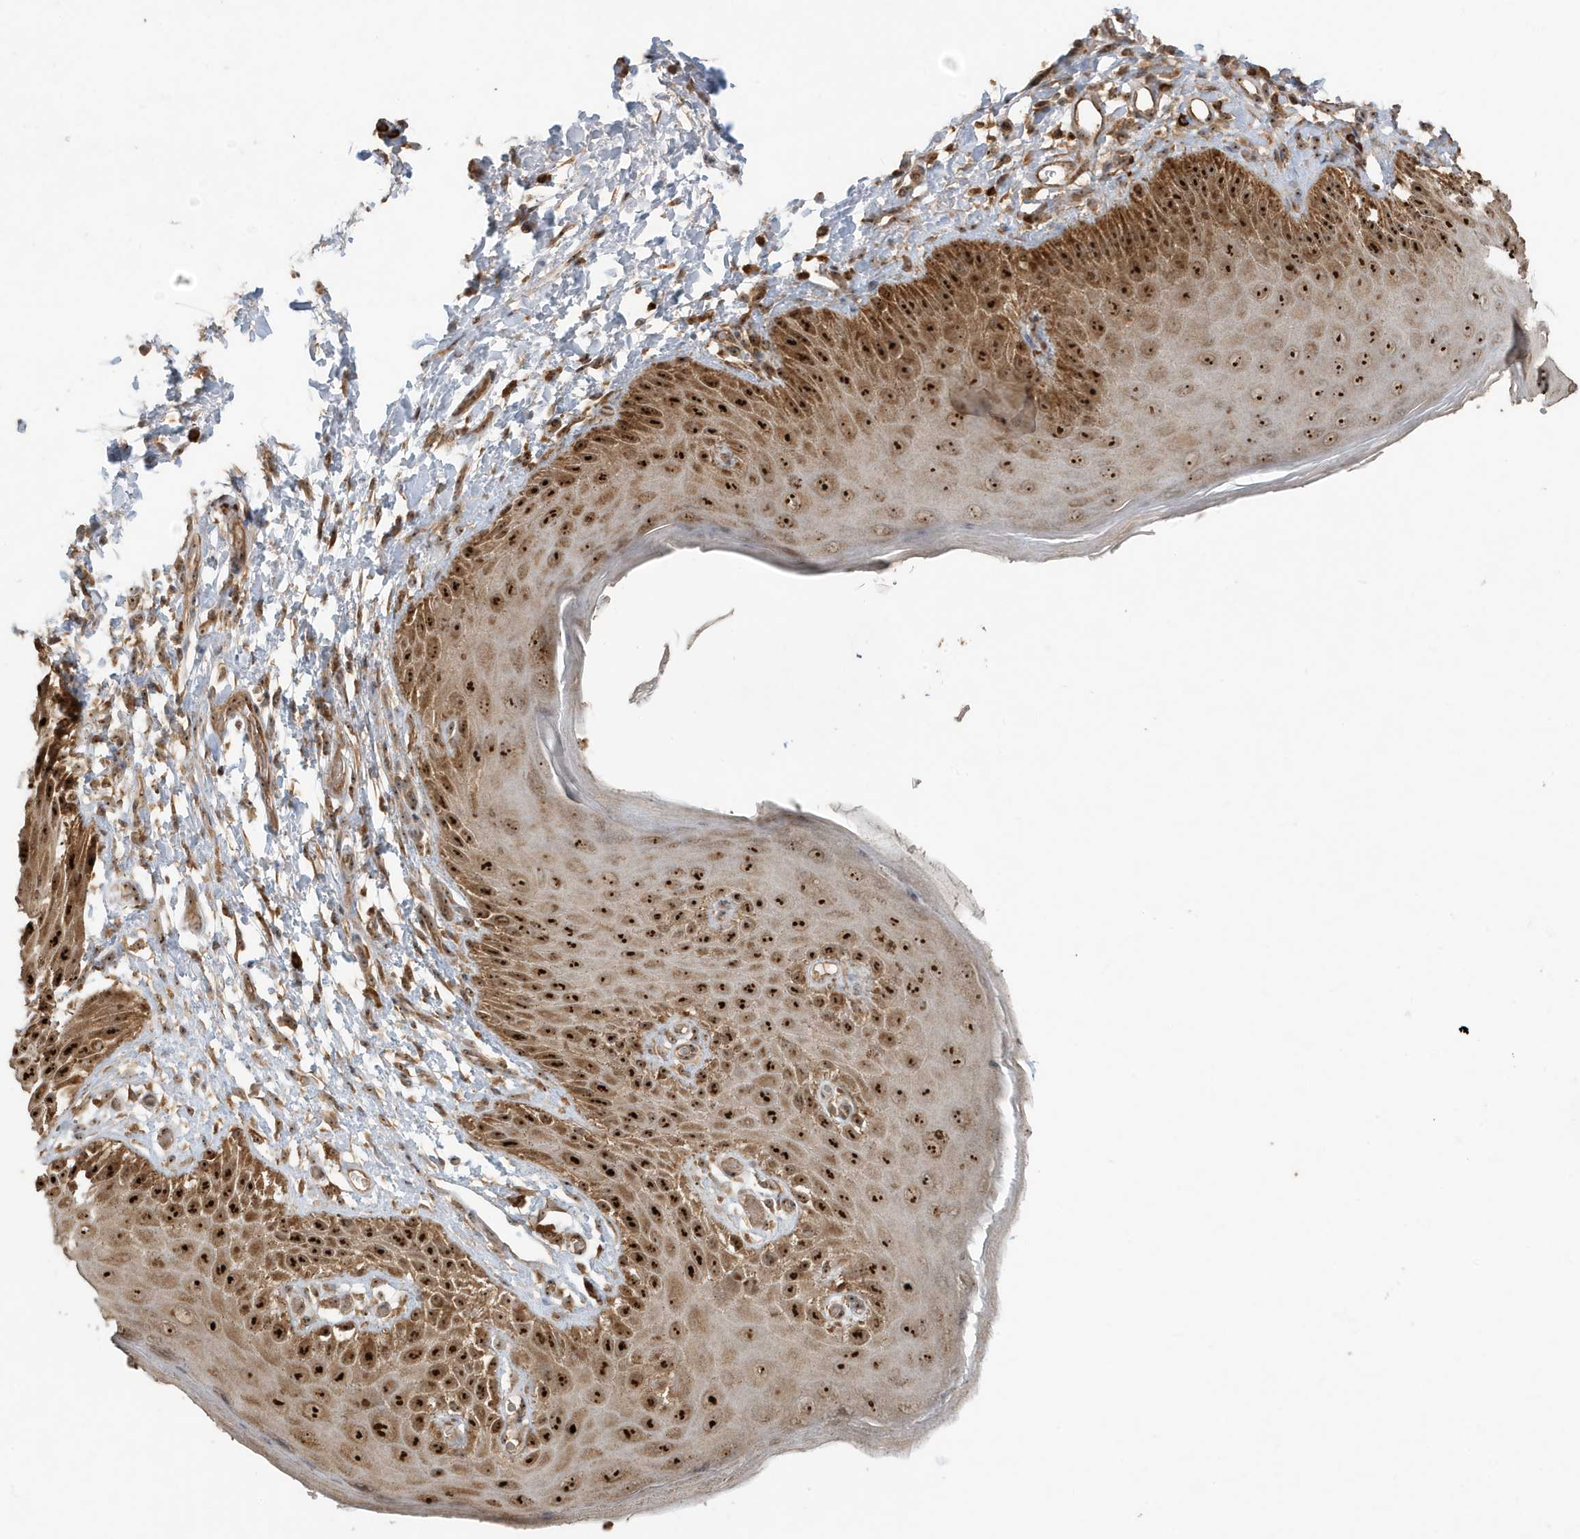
{"staining": {"intensity": "strong", "quantity": ">75%", "location": "cytoplasmic/membranous,nuclear"}, "tissue": "skin", "cell_type": "Epidermal cells", "image_type": "normal", "snomed": [{"axis": "morphology", "description": "Normal tissue, NOS"}, {"axis": "topography", "description": "Anal"}], "caption": "DAB immunohistochemical staining of unremarkable human skin exhibits strong cytoplasmic/membranous,nuclear protein positivity in approximately >75% of epidermal cells.", "gene": "ABCB9", "patient": {"sex": "male", "age": 44}}